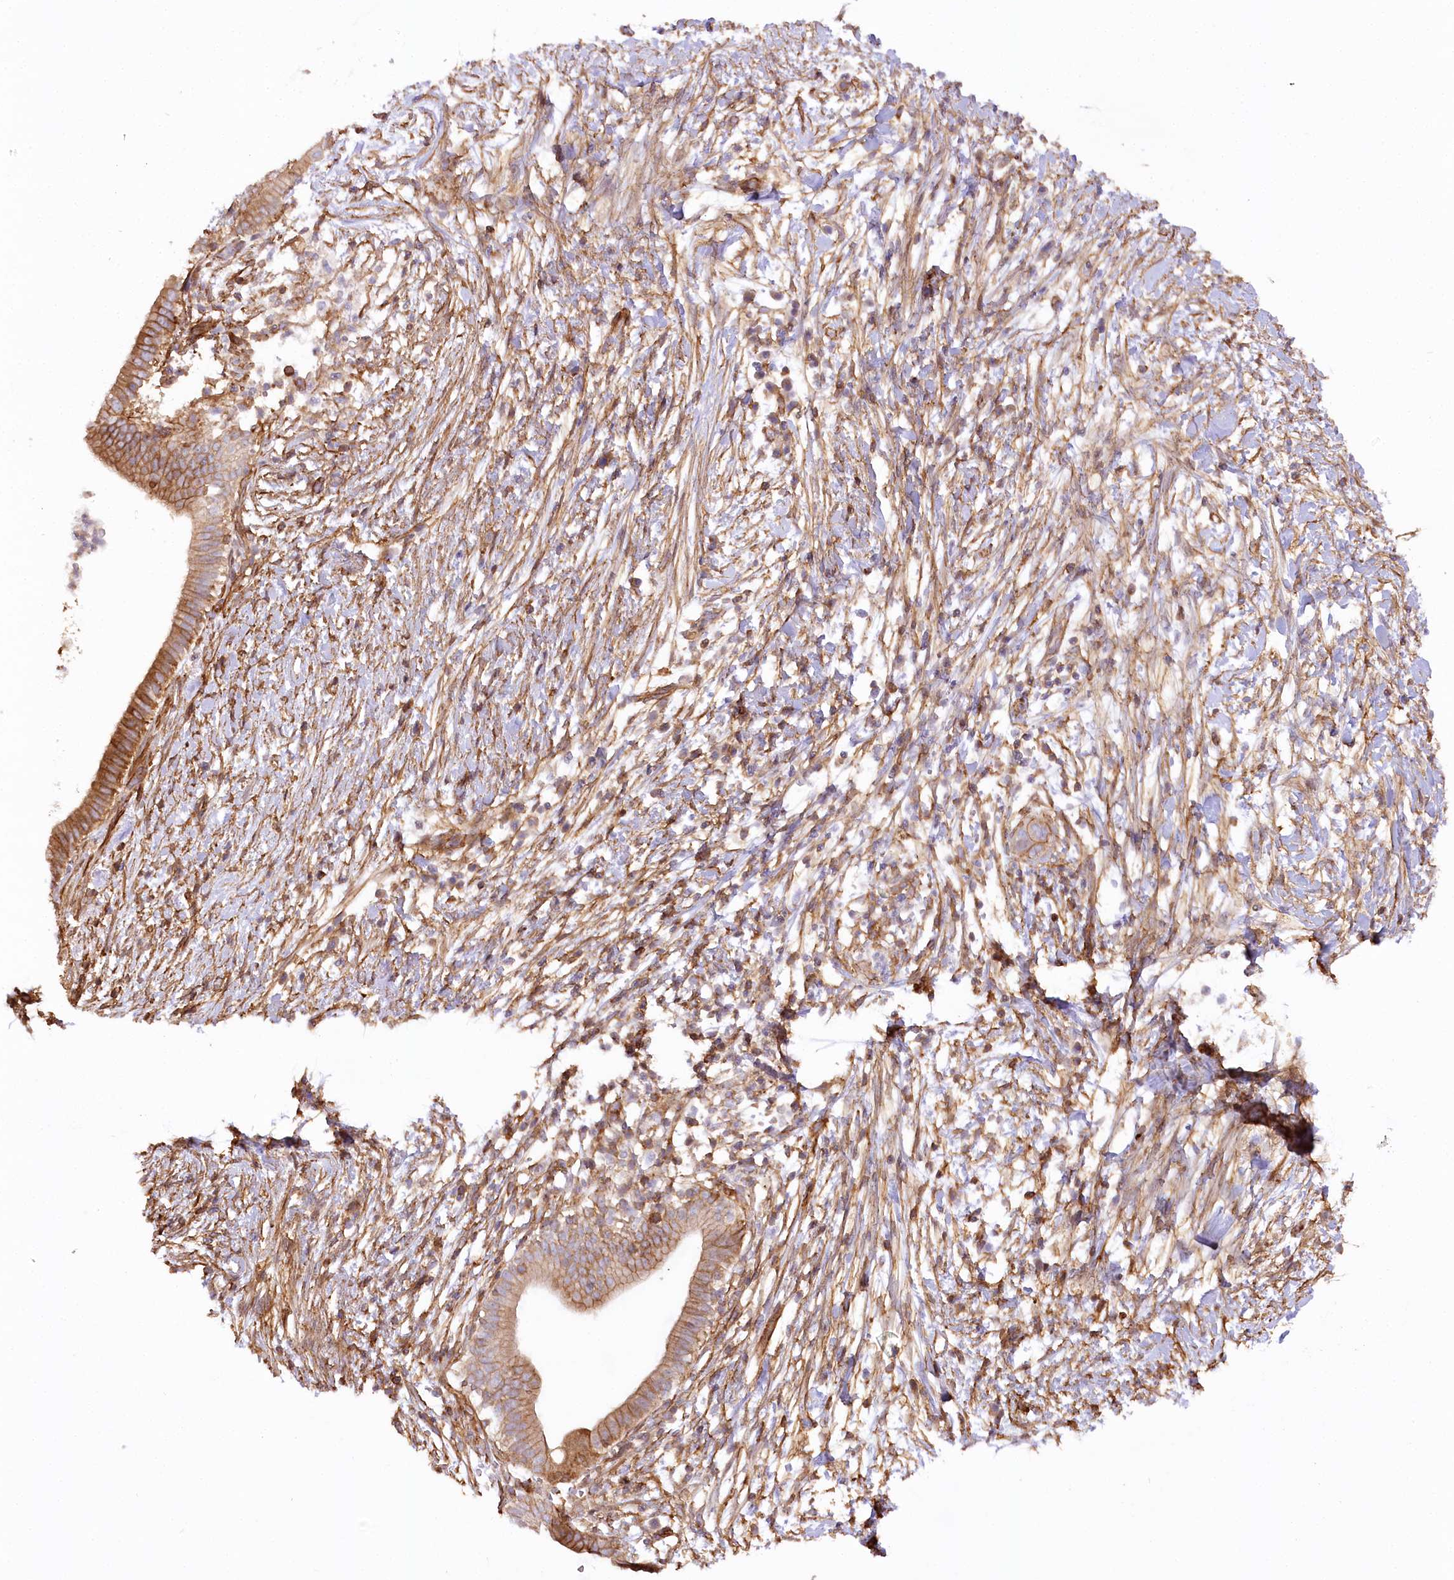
{"staining": {"intensity": "moderate", "quantity": ">75%", "location": "cytoplasmic/membranous"}, "tissue": "pancreatic cancer", "cell_type": "Tumor cells", "image_type": "cancer", "snomed": [{"axis": "morphology", "description": "Adenocarcinoma, NOS"}, {"axis": "topography", "description": "Pancreas"}], "caption": "Protein expression analysis of adenocarcinoma (pancreatic) demonstrates moderate cytoplasmic/membranous expression in about >75% of tumor cells. The staining is performed using DAB brown chromogen to label protein expression. The nuclei are counter-stained blue using hematoxylin.", "gene": "SYNPO2", "patient": {"sex": "male", "age": 68}}